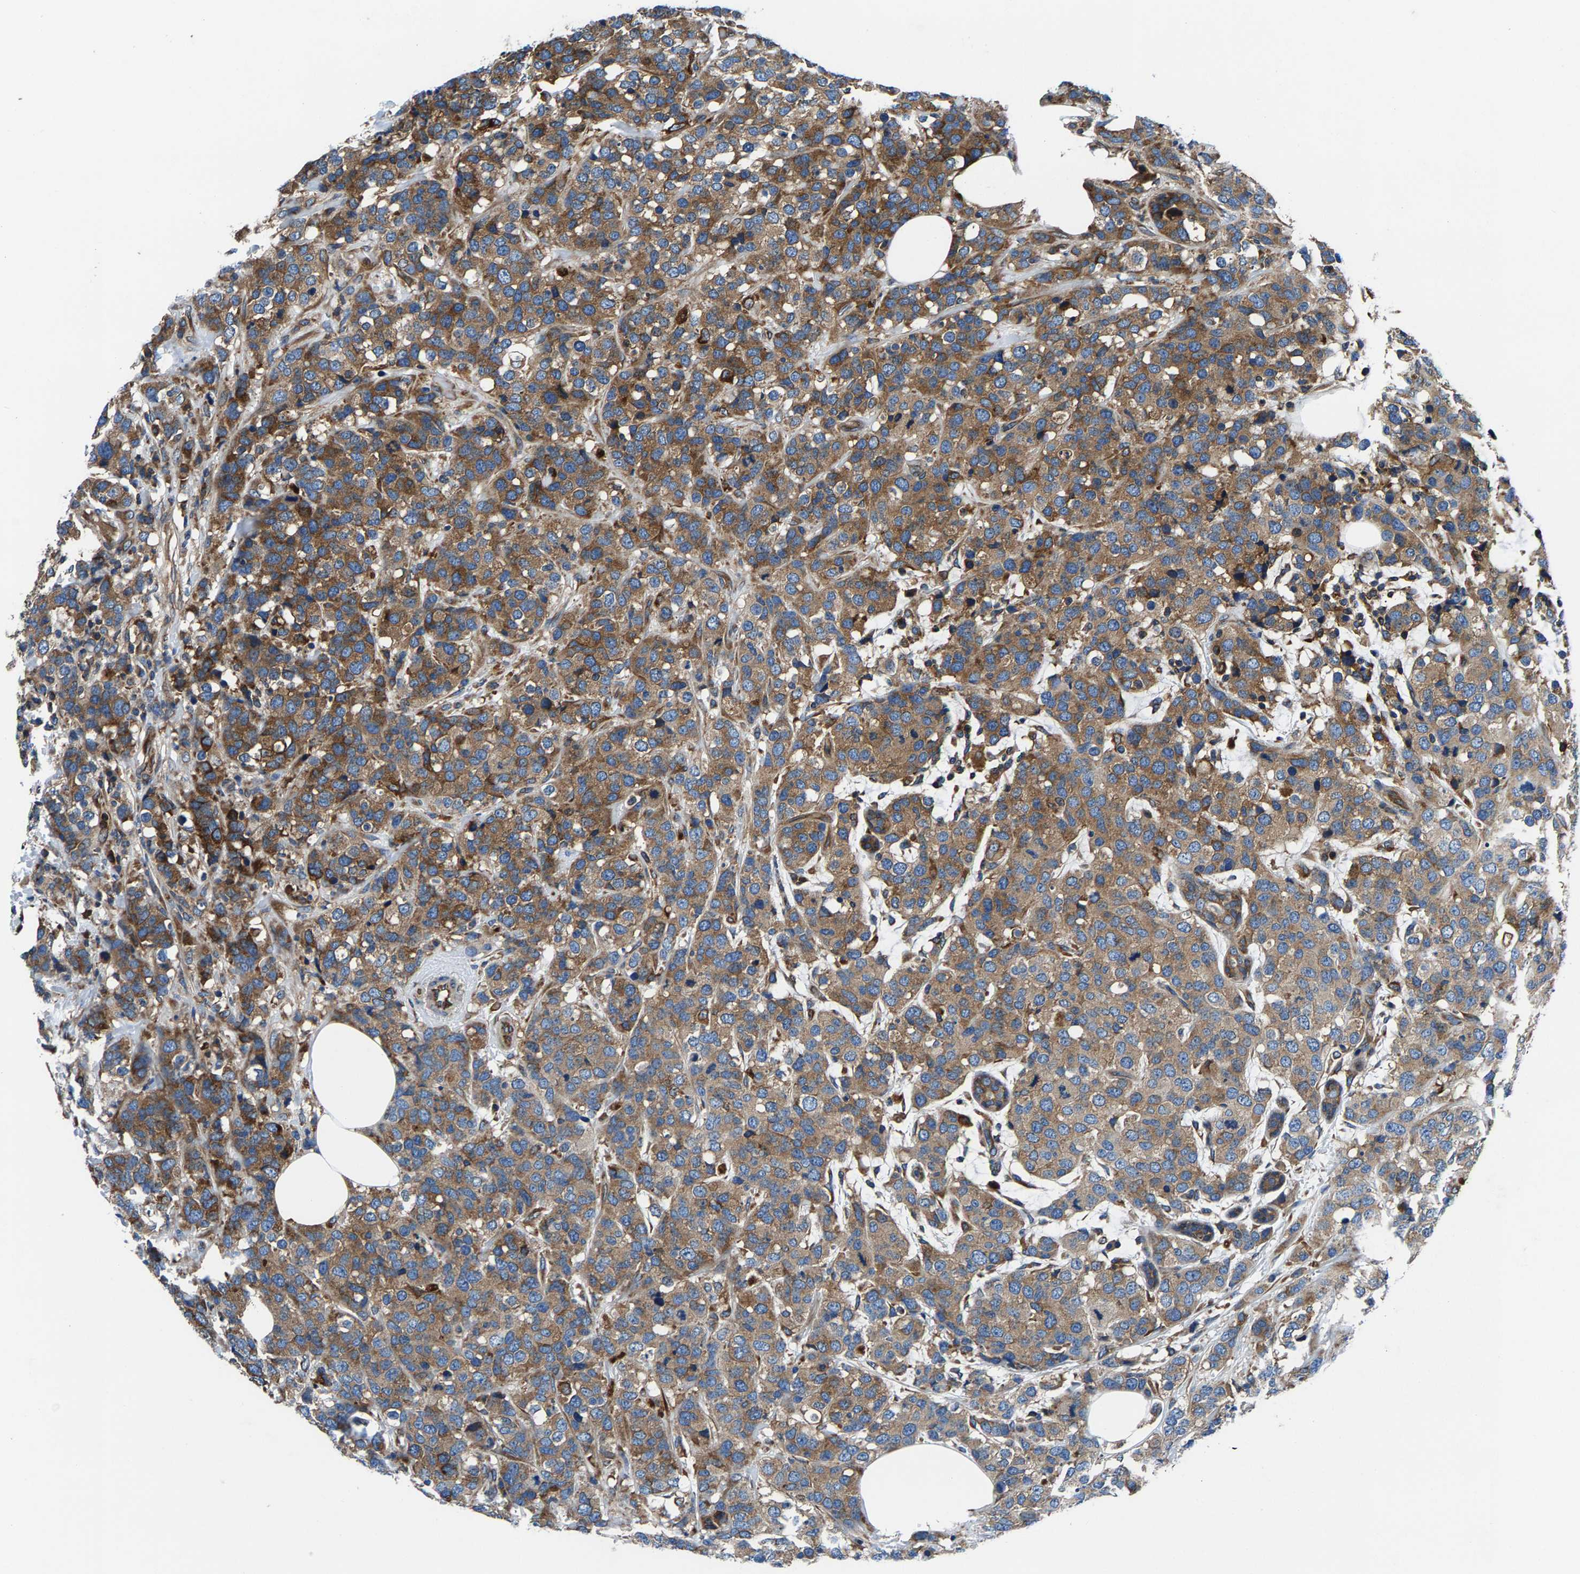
{"staining": {"intensity": "moderate", "quantity": ">75%", "location": "cytoplasmic/membranous"}, "tissue": "breast cancer", "cell_type": "Tumor cells", "image_type": "cancer", "snomed": [{"axis": "morphology", "description": "Lobular carcinoma"}, {"axis": "topography", "description": "Breast"}], "caption": "IHC (DAB (3,3'-diaminobenzidine)) staining of breast cancer demonstrates moderate cytoplasmic/membranous protein staining in about >75% of tumor cells.", "gene": "LPCAT1", "patient": {"sex": "female", "age": 59}}